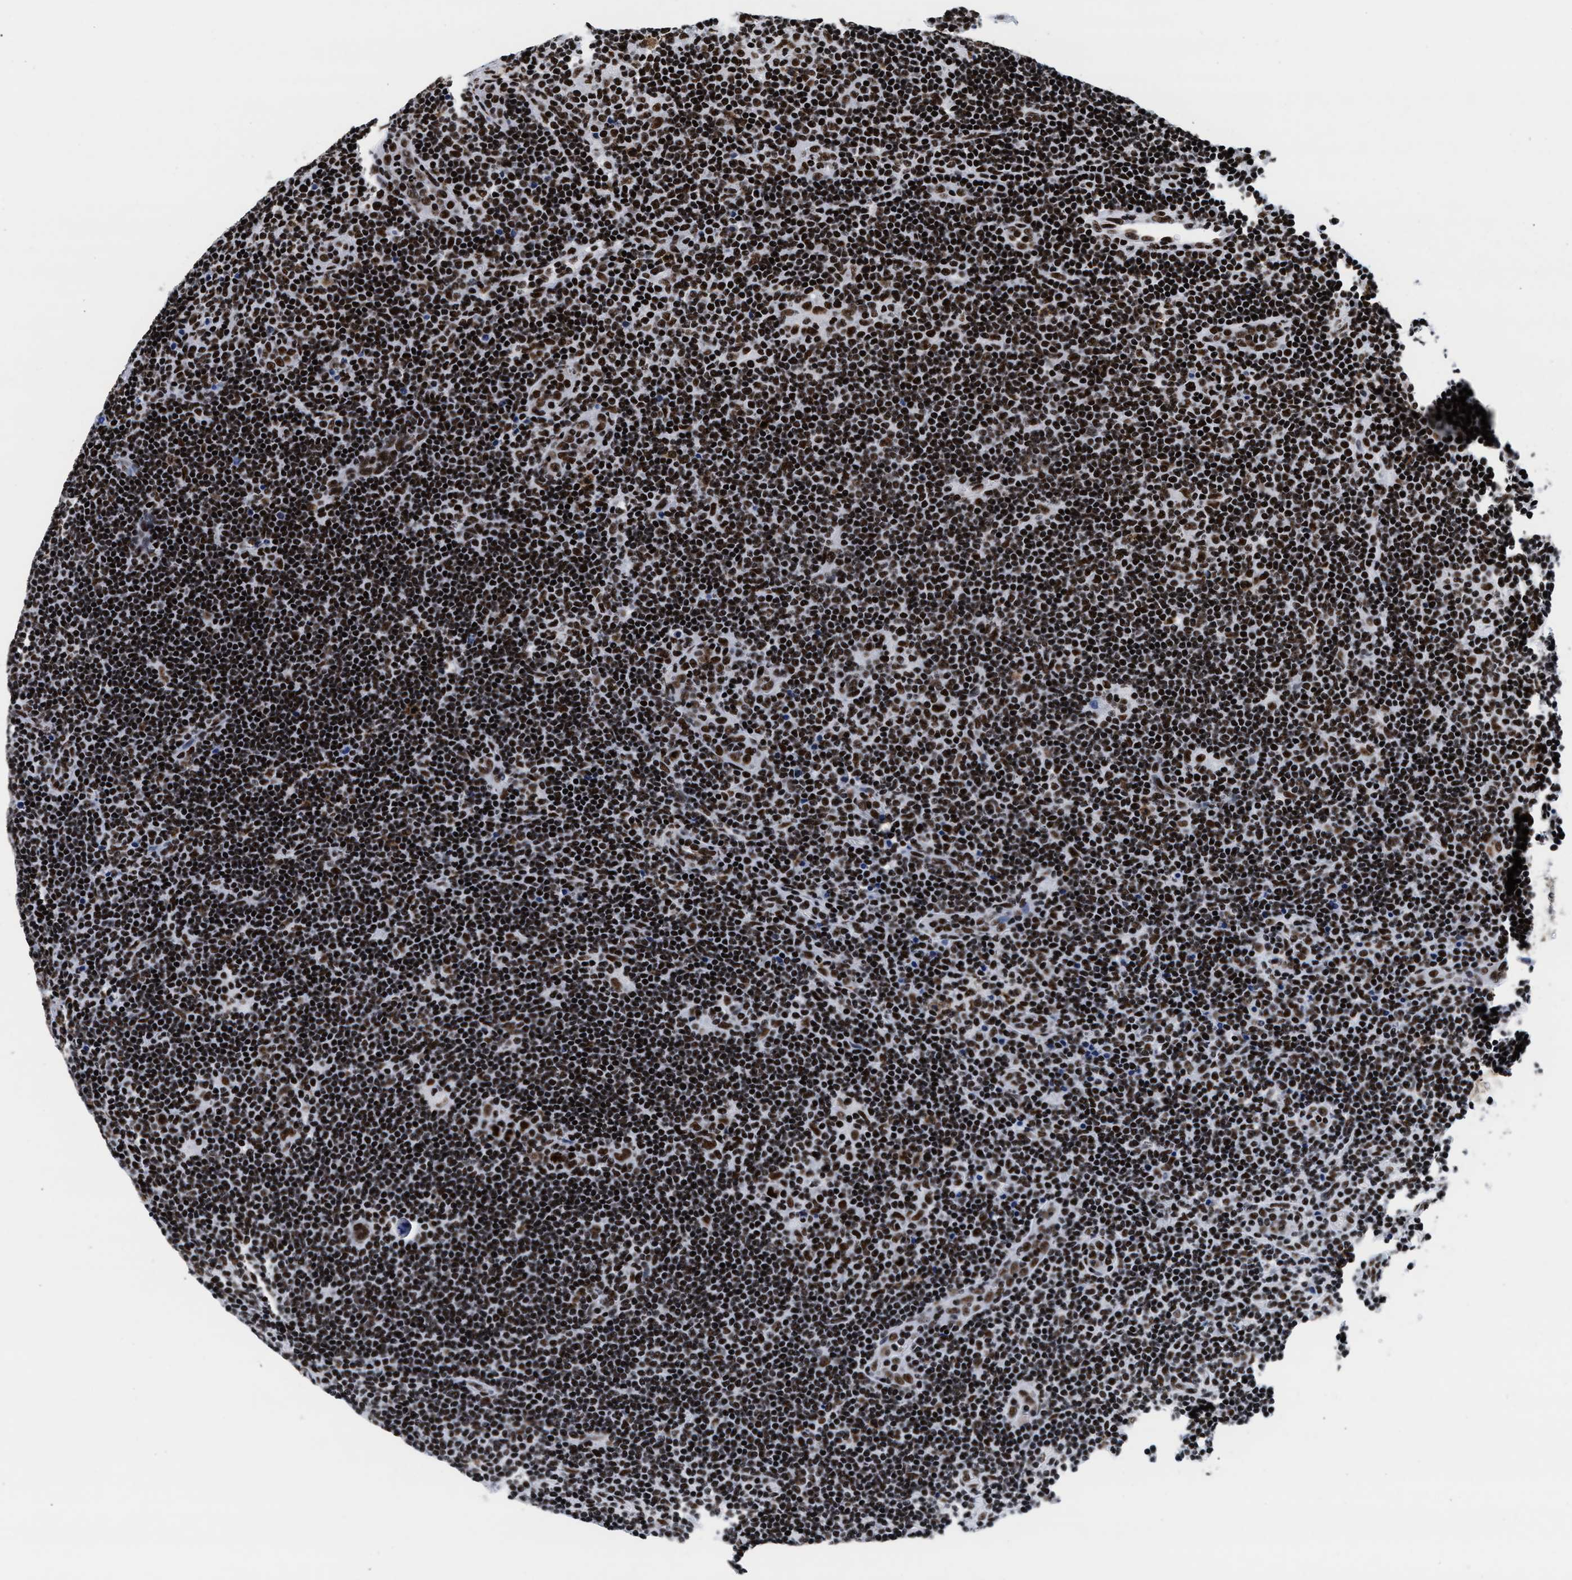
{"staining": {"intensity": "strong", "quantity": ">75%", "location": "nuclear"}, "tissue": "lymphoma", "cell_type": "Tumor cells", "image_type": "cancer", "snomed": [{"axis": "morphology", "description": "Hodgkin's disease, NOS"}, {"axis": "topography", "description": "Lymph node"}], "caption": "An IHC image of neoplastic tissue is shown. Protein staining in brown shows strong nuclear positivity in Hodgkin's disease within tumor cells.", "gene": "RAD21", "patient": {"sex": "female", "age": 57}}